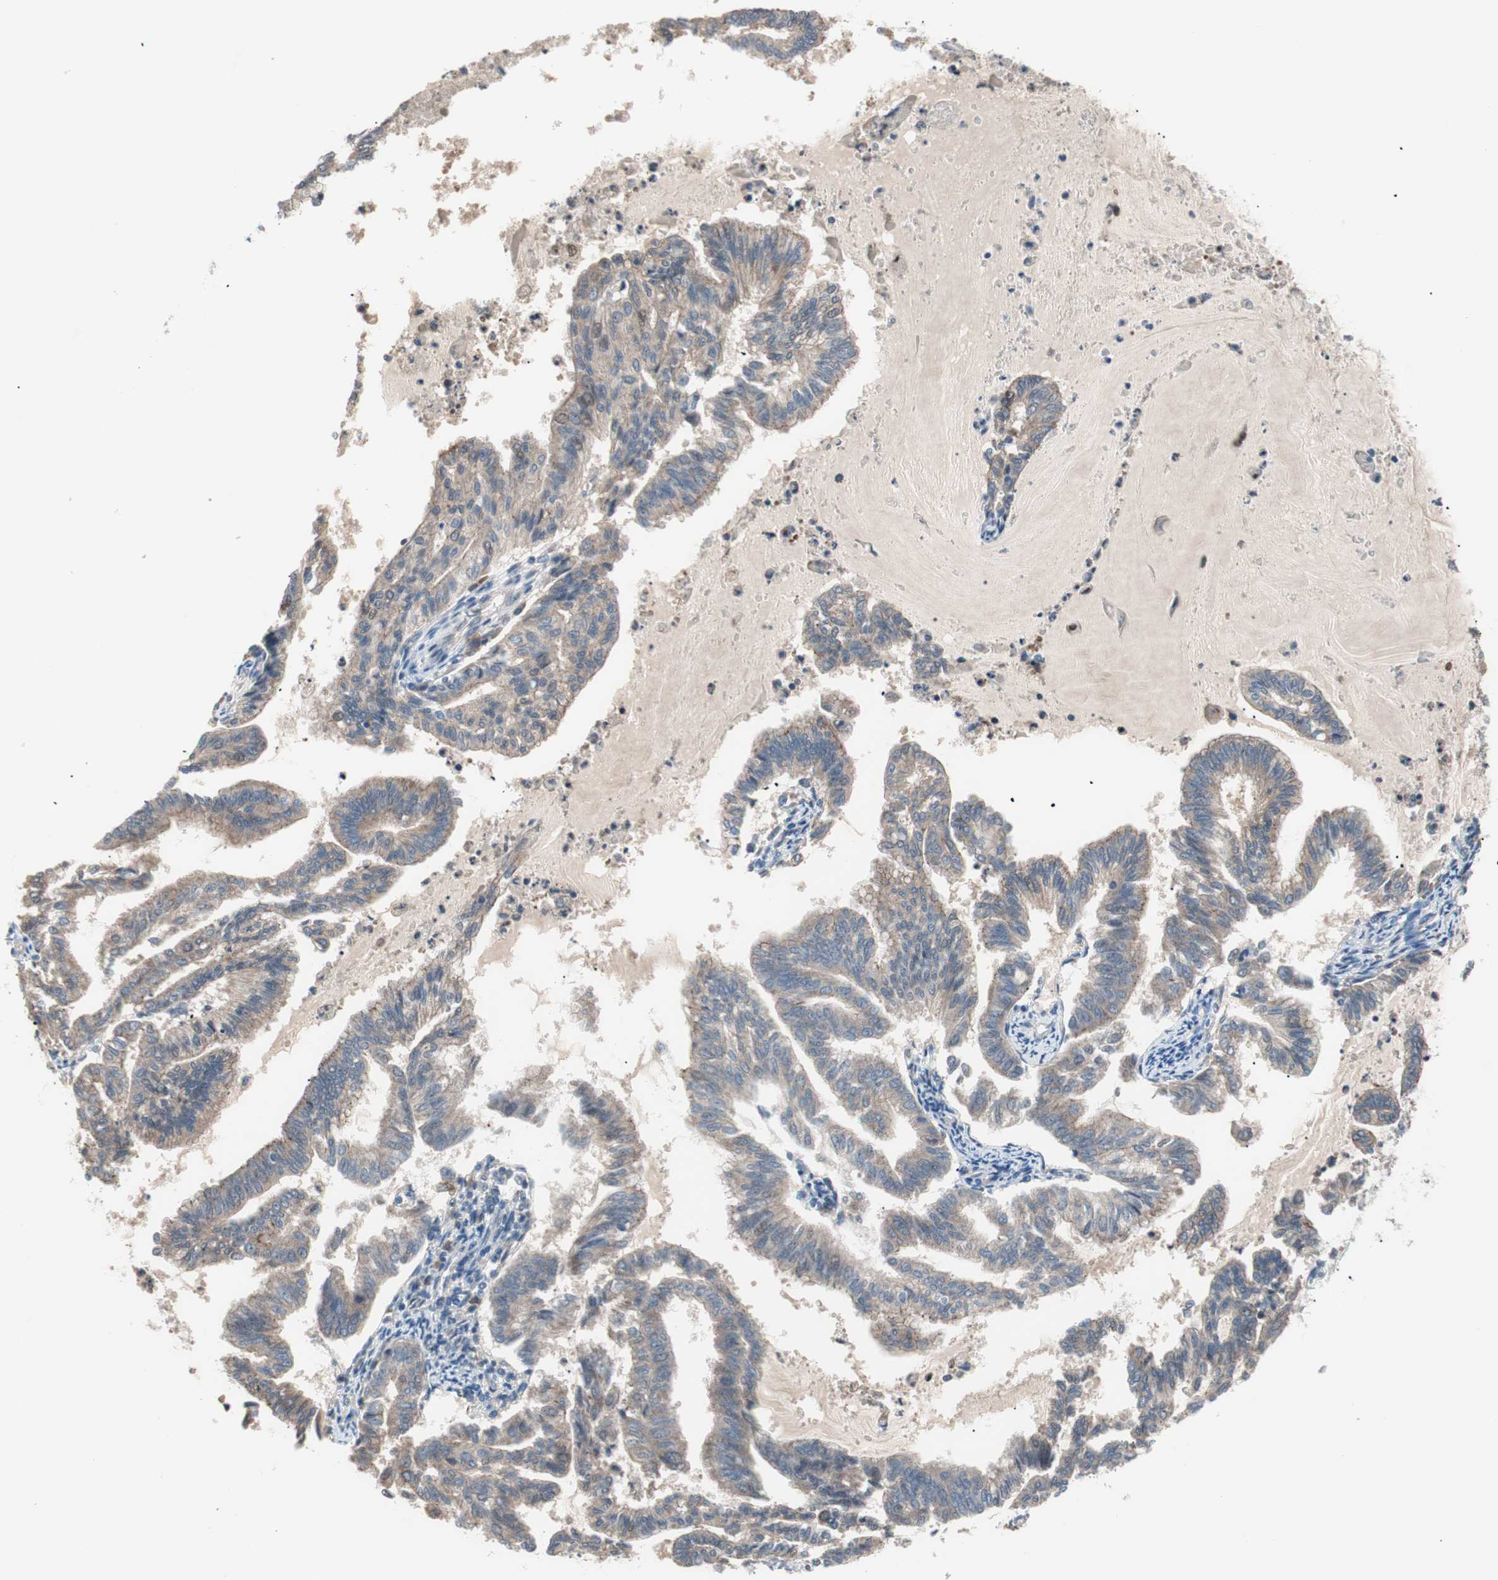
{"staining": {"intensity": "weak", "quantity": ">75%", "location": "cytoplasmic/membranous"}, "tissue": "endometrial cancer", "cell_type": "Tumor cells", "image_type": "cancer", "snomed": [{"axis": "morphology", "description": "Adenocarcinoma, NOS"}, {"axis": "topography", "description": "Endometrium"}], "caption": "Protein expression analysis of human endometrial cancer (adenocarcinoma) reveals weak cytoplasmic/membranous positivity in about >75% of tumor cells. Nuclei are stained in blue.", "gene": "PCK1", "patient": {"sex": "female", "age": 79}}